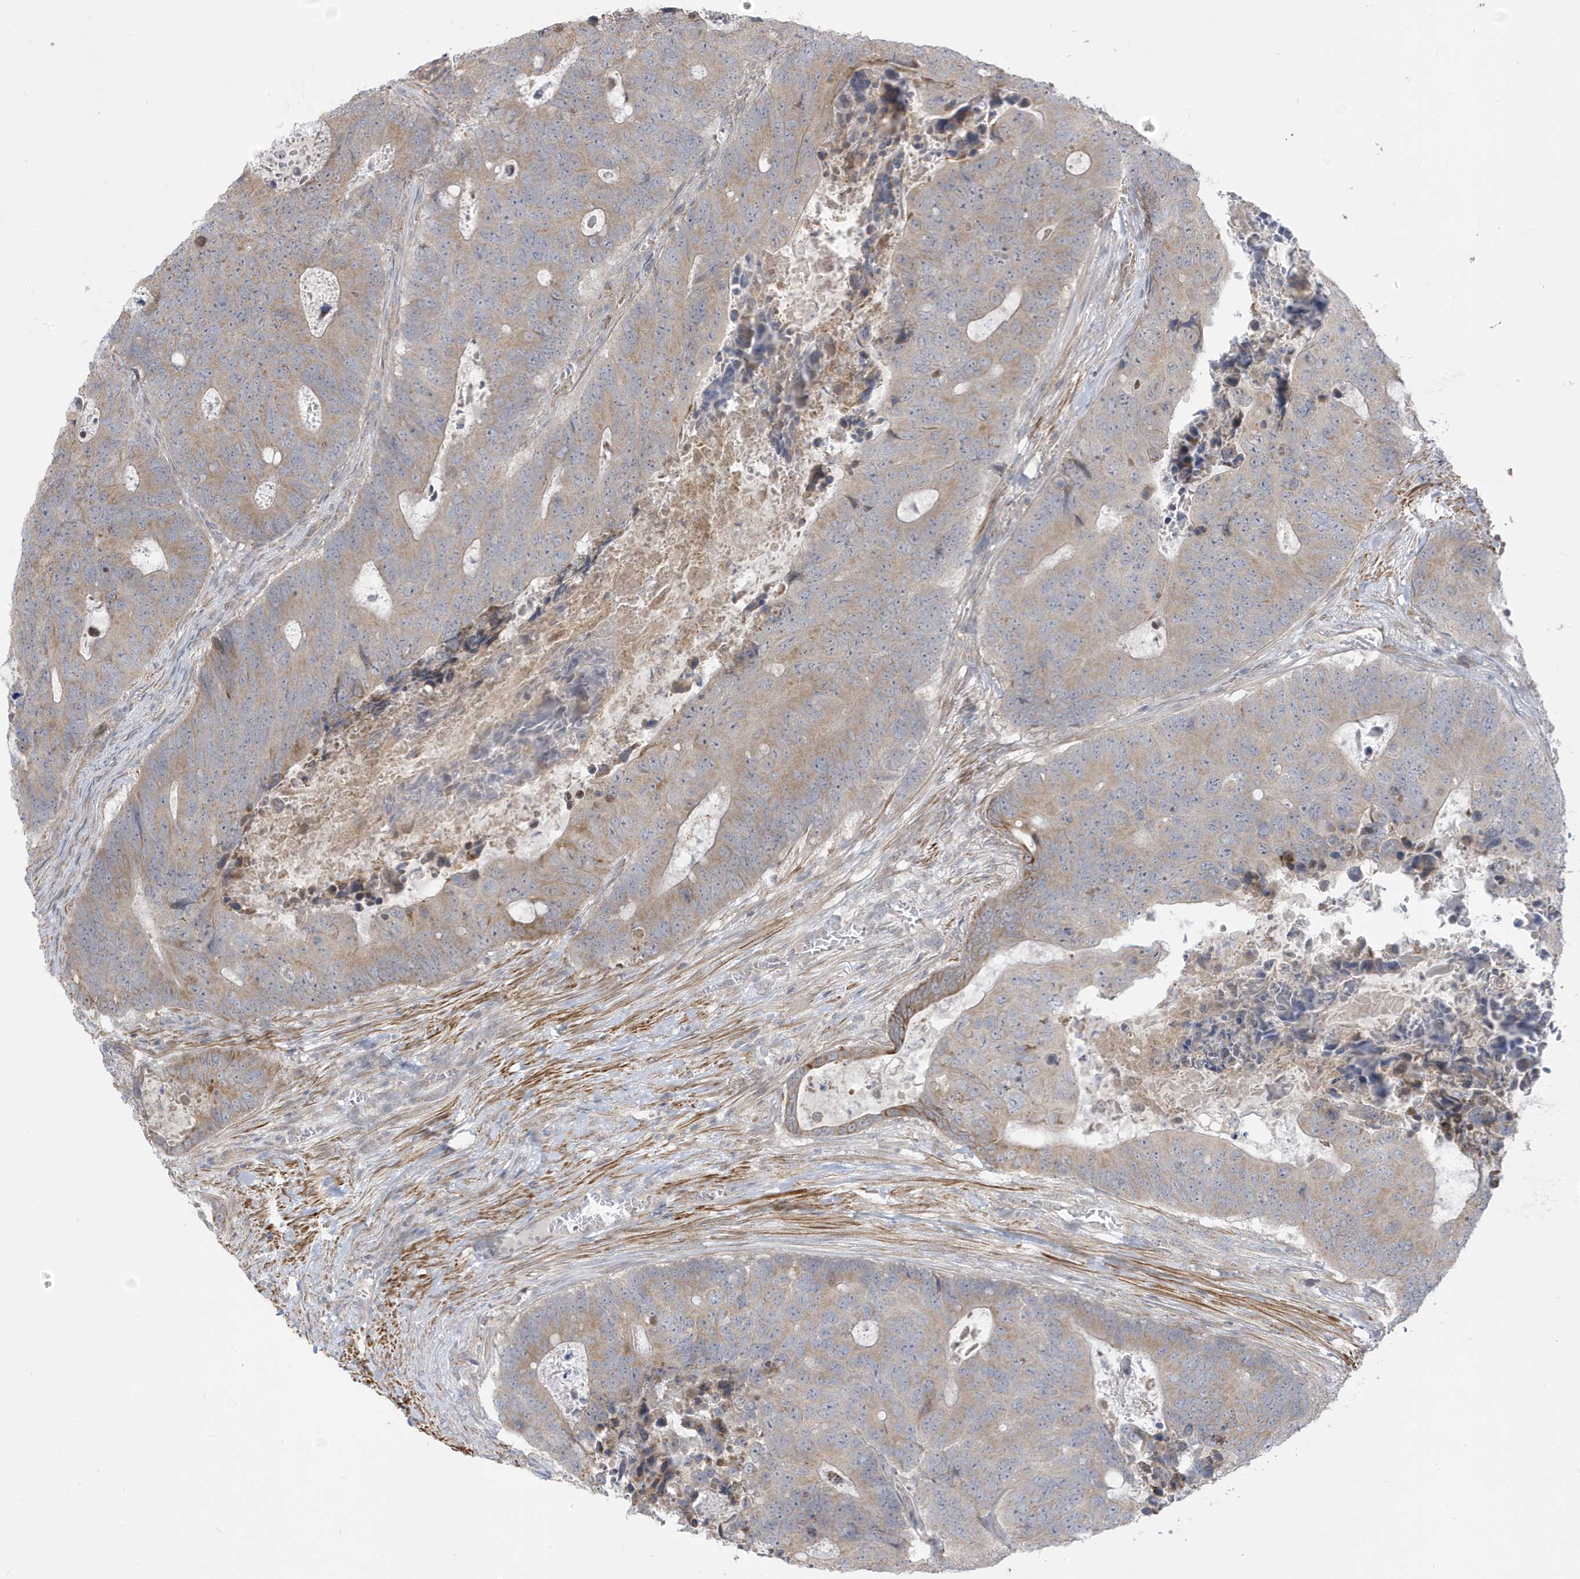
{"staining": {"intensity": "moderate", "quantity": ">75%", "location": "cytoplasmic/membranous"}, "tissue": "colorectal cancer", "cell_type": "Tumor cells", "image_type": "cancer", "snomed": [{"axis": "morphology", "description": "Adenocarcinoma, NOS"}, {"axis": "topography", "description": "Colon"}], "caption": "Brown immunohistochemical staining in human colorectal cancer displays moderate cytoplasmic/membranous expression in about >75% of tumor cells.", "gene": "ATP13A5", "patient": {"sex": "male", "age": 87}}